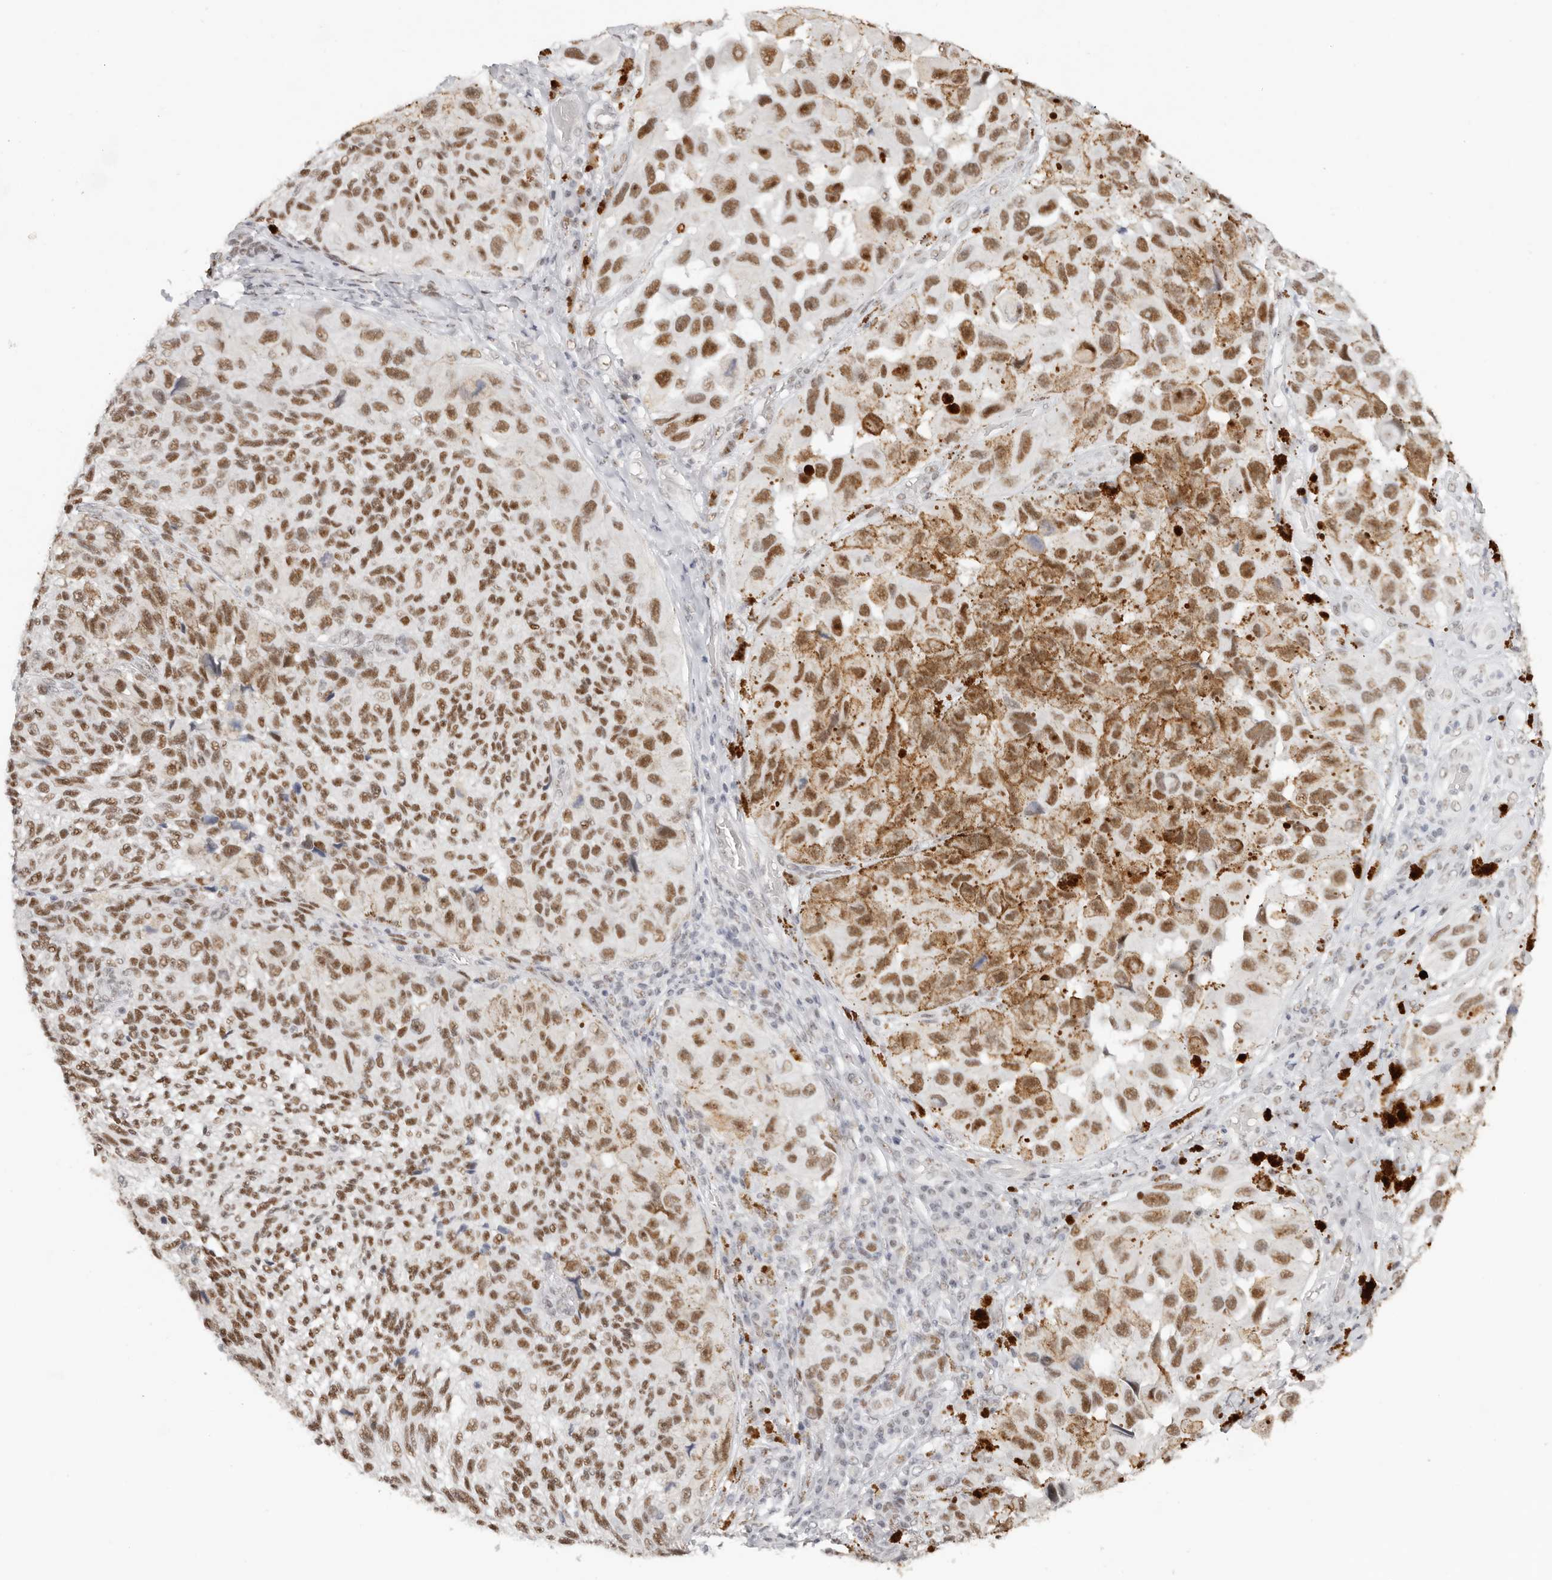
{"staining": {"intensity": "moderate", "quantity": ">75%", "location": "nuclear"}, "tissue": "melanoma", "cell_type": "Tumor cells", "image_type": "cancer", "snomed": [{"axis": "morphology", "description": "Malignant melanoma, NOS"}, {"axis": "topography", "description": "Skin"}], "caption": "Protein staining shows moderate nuclear positivity in about >75% of tumor cells in melanoma.", "gene": "LARP7", "patient": {"sex": "female", "age": 73}}